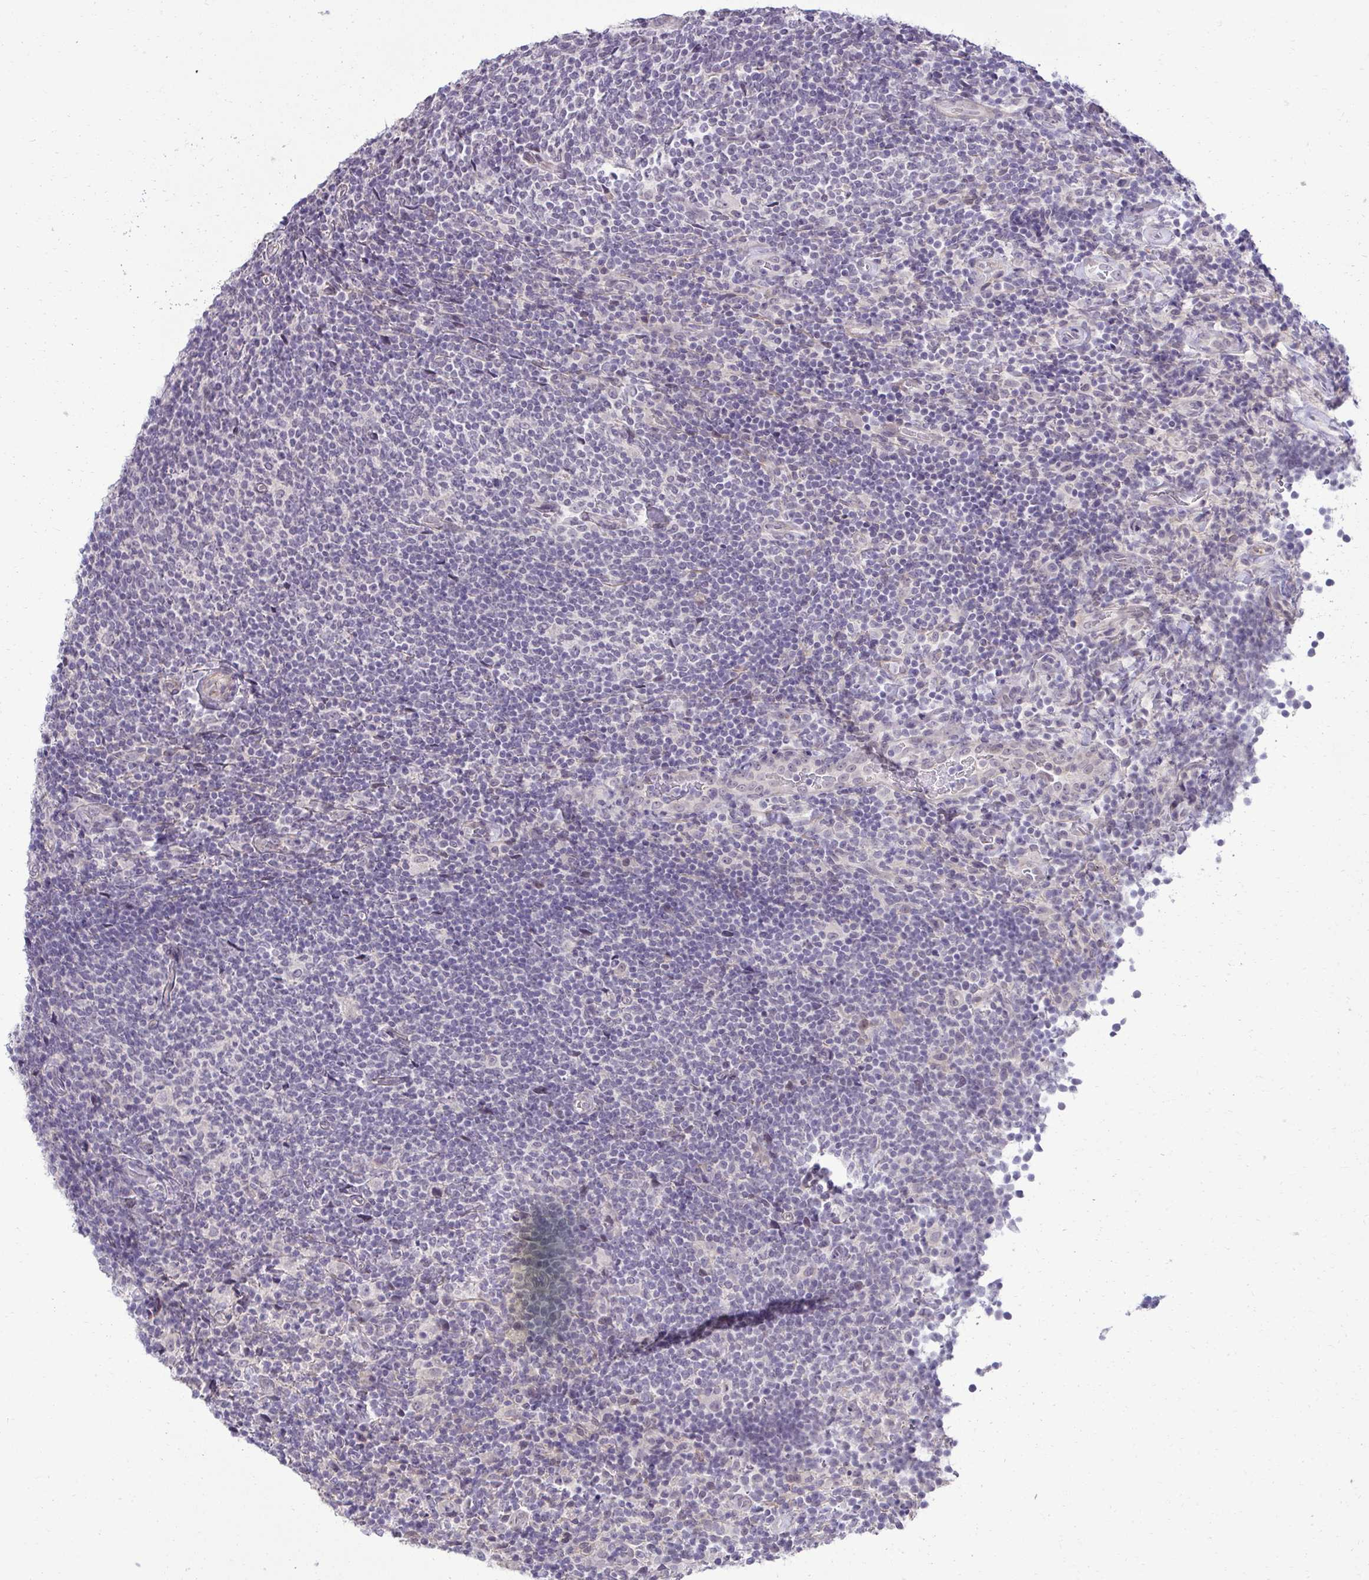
{"staining": {"intensity": "negative", "quantity": "none", "location": "none"}, "tissue": "lymphoma", "cell_type": "Tumor cells", "image_type": "cancer", "snomed": [{"axis": "morphology", "description": "Malignant lymphoma, non-Hodgkin's type, Low grade"}, {"axis": "topography", "description": "Lymph node"}], "caption": "This is a histopathology image of IHC staining of low-grade malignant lymphoma, non-Hodgkin's type, which shows no positivity in tumor cells. (Brightfield microscopy of DAB (3,3'-diaminobenzidine) IHC at high magnification).", "gene": "SLC30A3", "patient": {"sex": "male", "age": 52}}